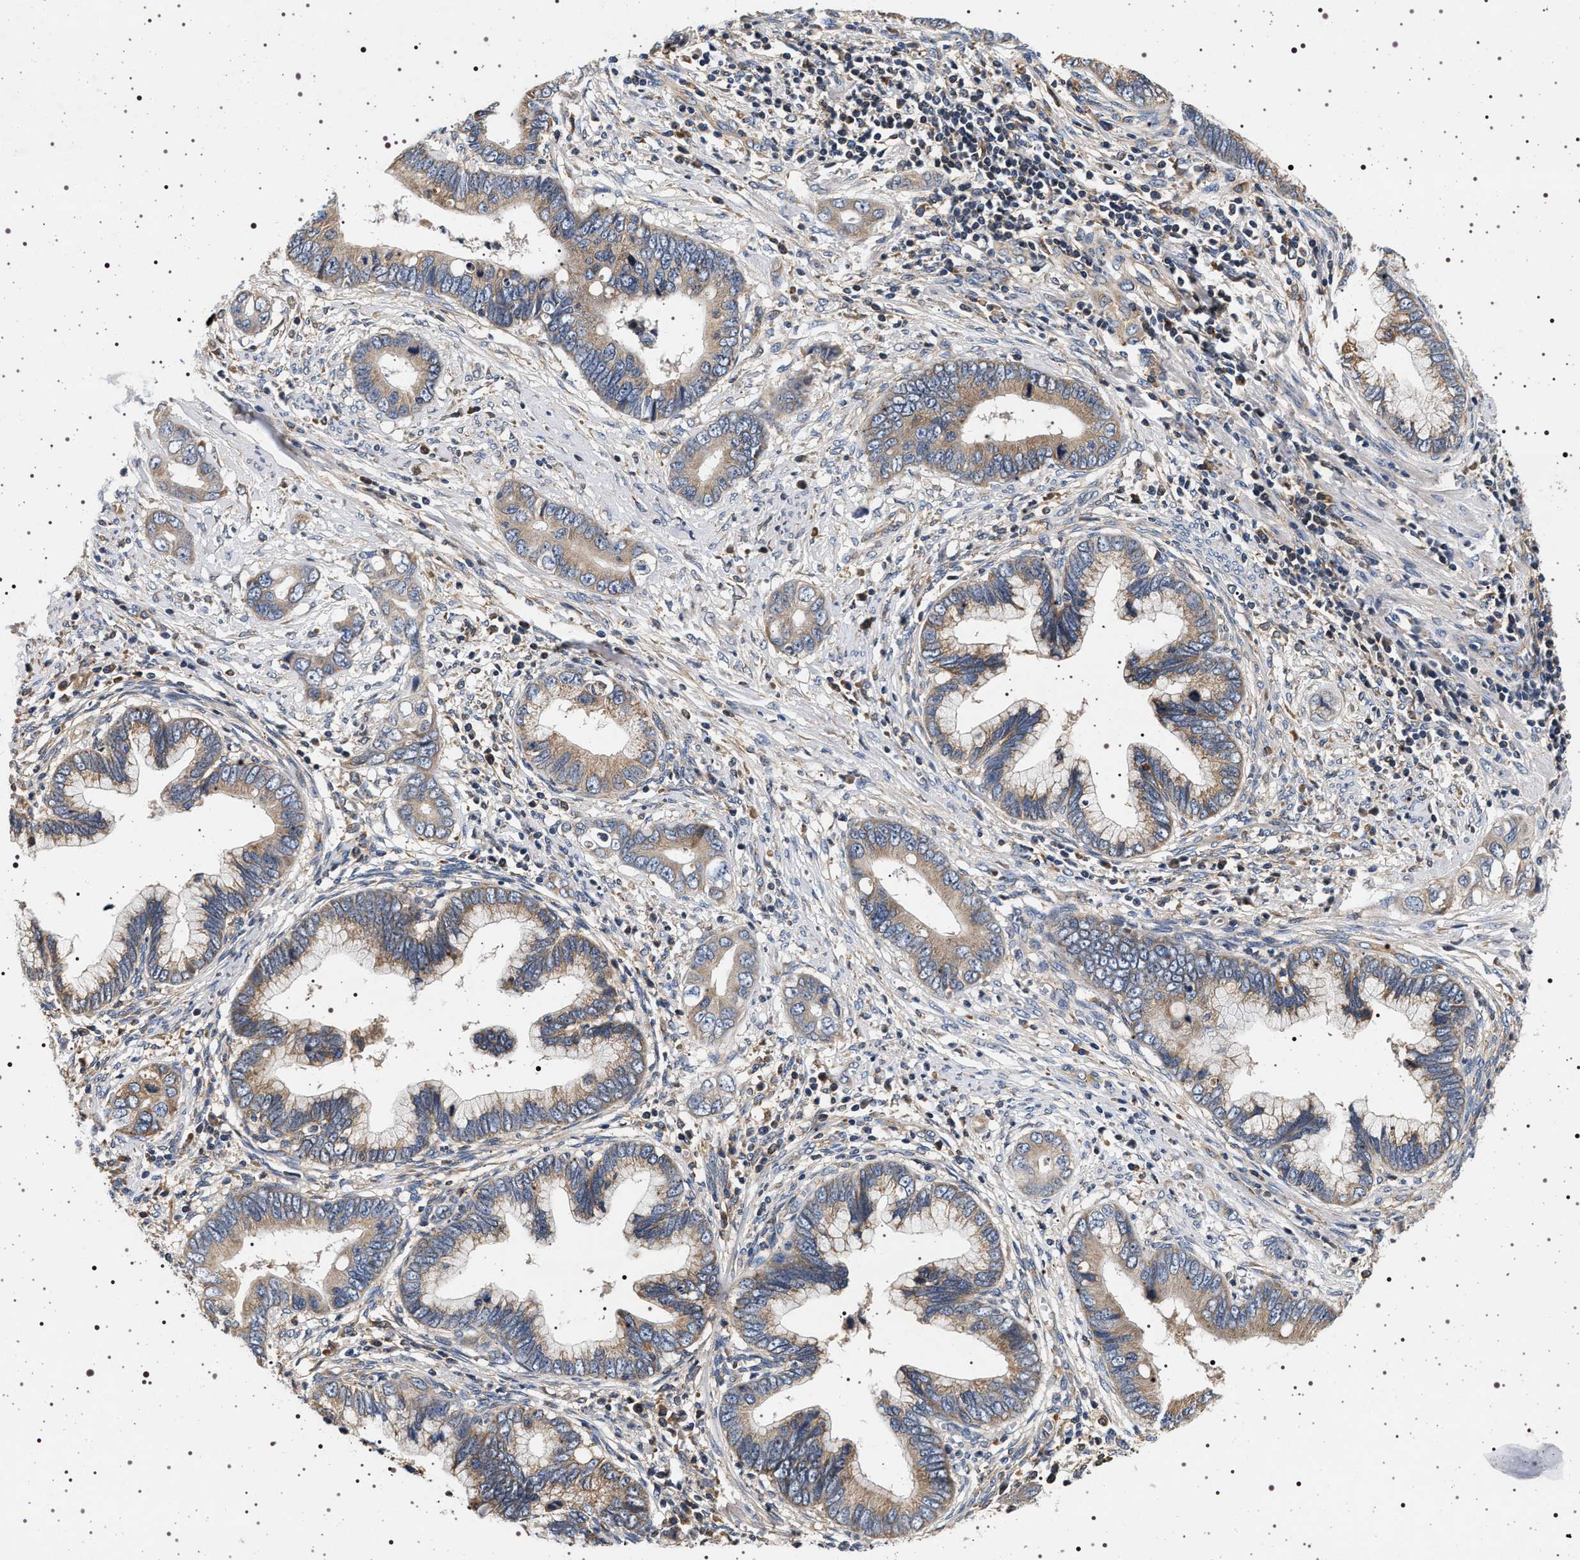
{"staining": {"intensity": "weak", "quantity": ">75%", "location": "cytoplasmic/membranous"}, "tissue": "cervical cancer", "cell_type": "Tumor cells", "image_type": "cancer", "snomed": [{"axis": "morphology", "description": "Adenocarcinoma, NOS"}, {"axis": "topography", "description": "Cervix"}], "caption": "Cervical adenocarcinoma stained with a protein marker demonstrates weak staining in tumor cells.", "gene": "DCBLD2", "patient": {"sex": "female", "age": 44}}